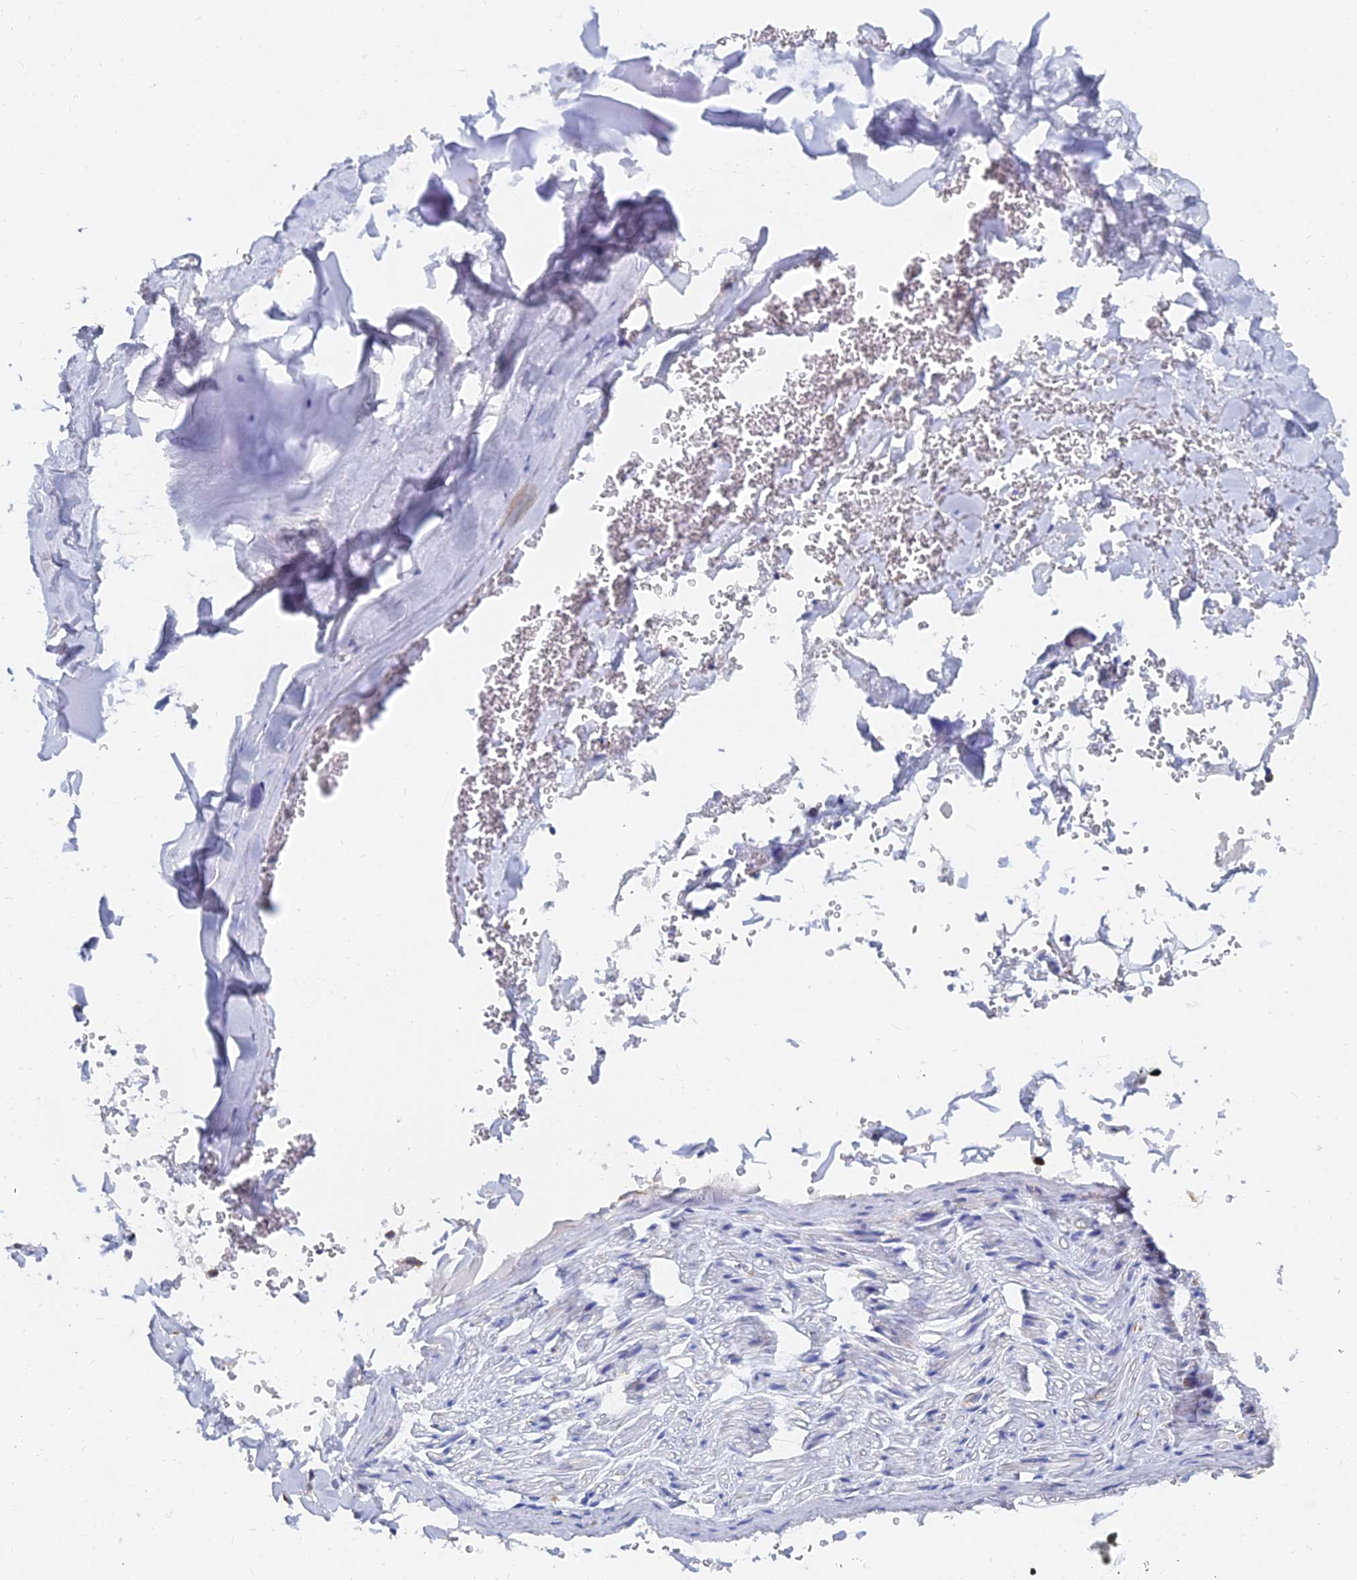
{"staining": {"intensity": "negative", "quantity": "none", "location": "none"}, "tissue": "adipose tissue", "cell_type": "Adipocytes", "image_type": "normal", "snomed": [{"axis": "morphology", "description": "Normal tissue, NOS"}, {"axis": "topography", "description": "Cartilage tissue"}], "caption": "Adipose tissue was stained to show a protein in brown. There is no significant staining in adipocytes. (DAB (3,3'-diaminobenzidine) IHC, high magnification).", "gene": "SPNS1", "patient": {"sex": "female", "age": 63}}